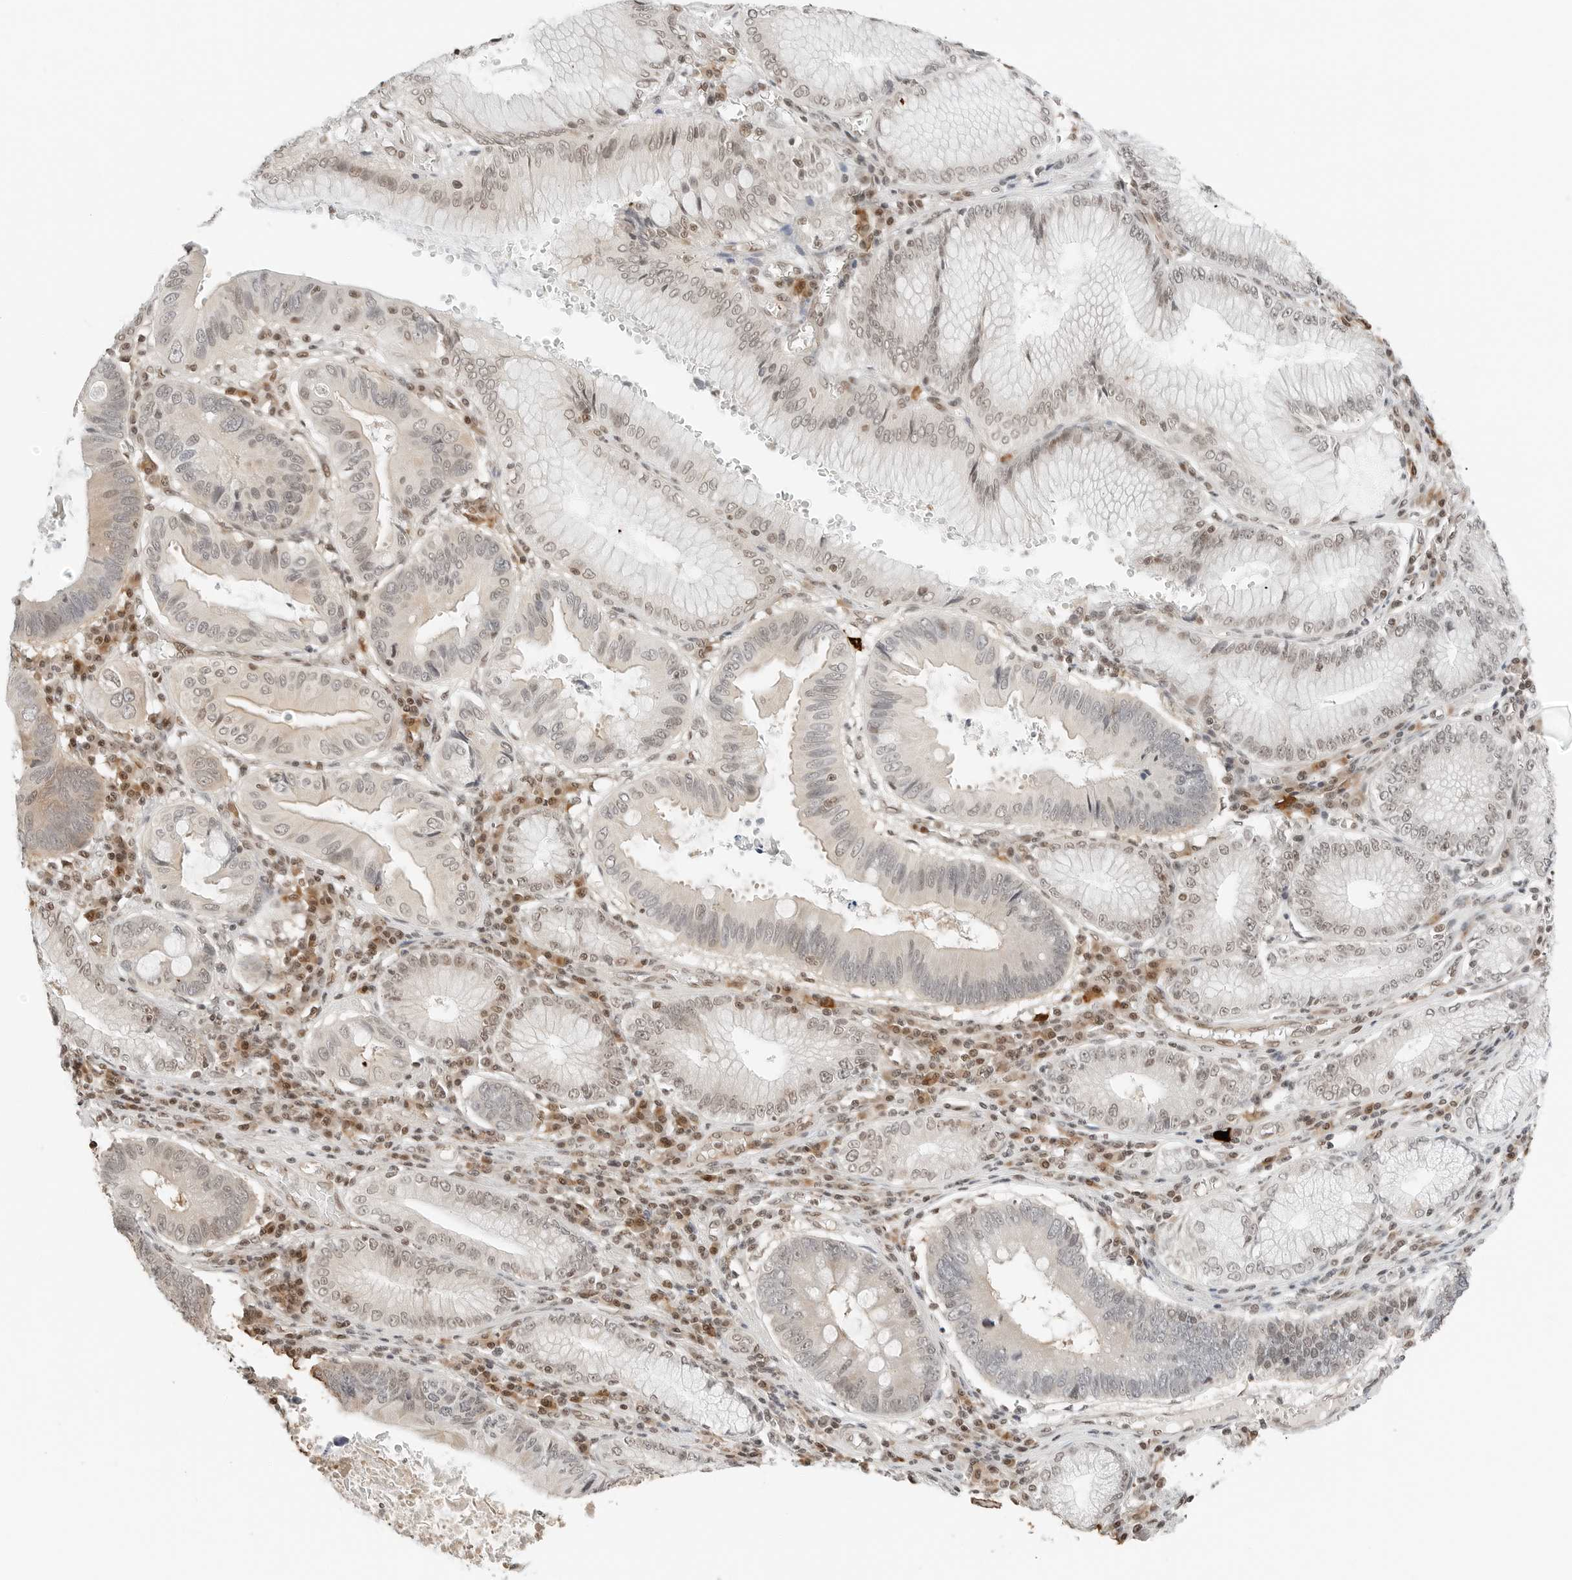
{"staining": {"intensity": "weak", "quantity": "<25%", "location": "nuclear"}, "tissue": "stomach cancer", "cell_type": "Tumor cells", "image_type": "cancer", "snomed": [{"axis": "morphology", "description": "Adenocarcinoma, NOS"}, {"axis": "topography", "description": "Stomach"}], "caption": "A high-resolution image shows immunohistochemistry (IHC) staining of stomach adenocarcinoma, which displays no significant positivity in tumor cells.", "gene": "CRTC2", "patient": {"sex": "male", "age": 59}}